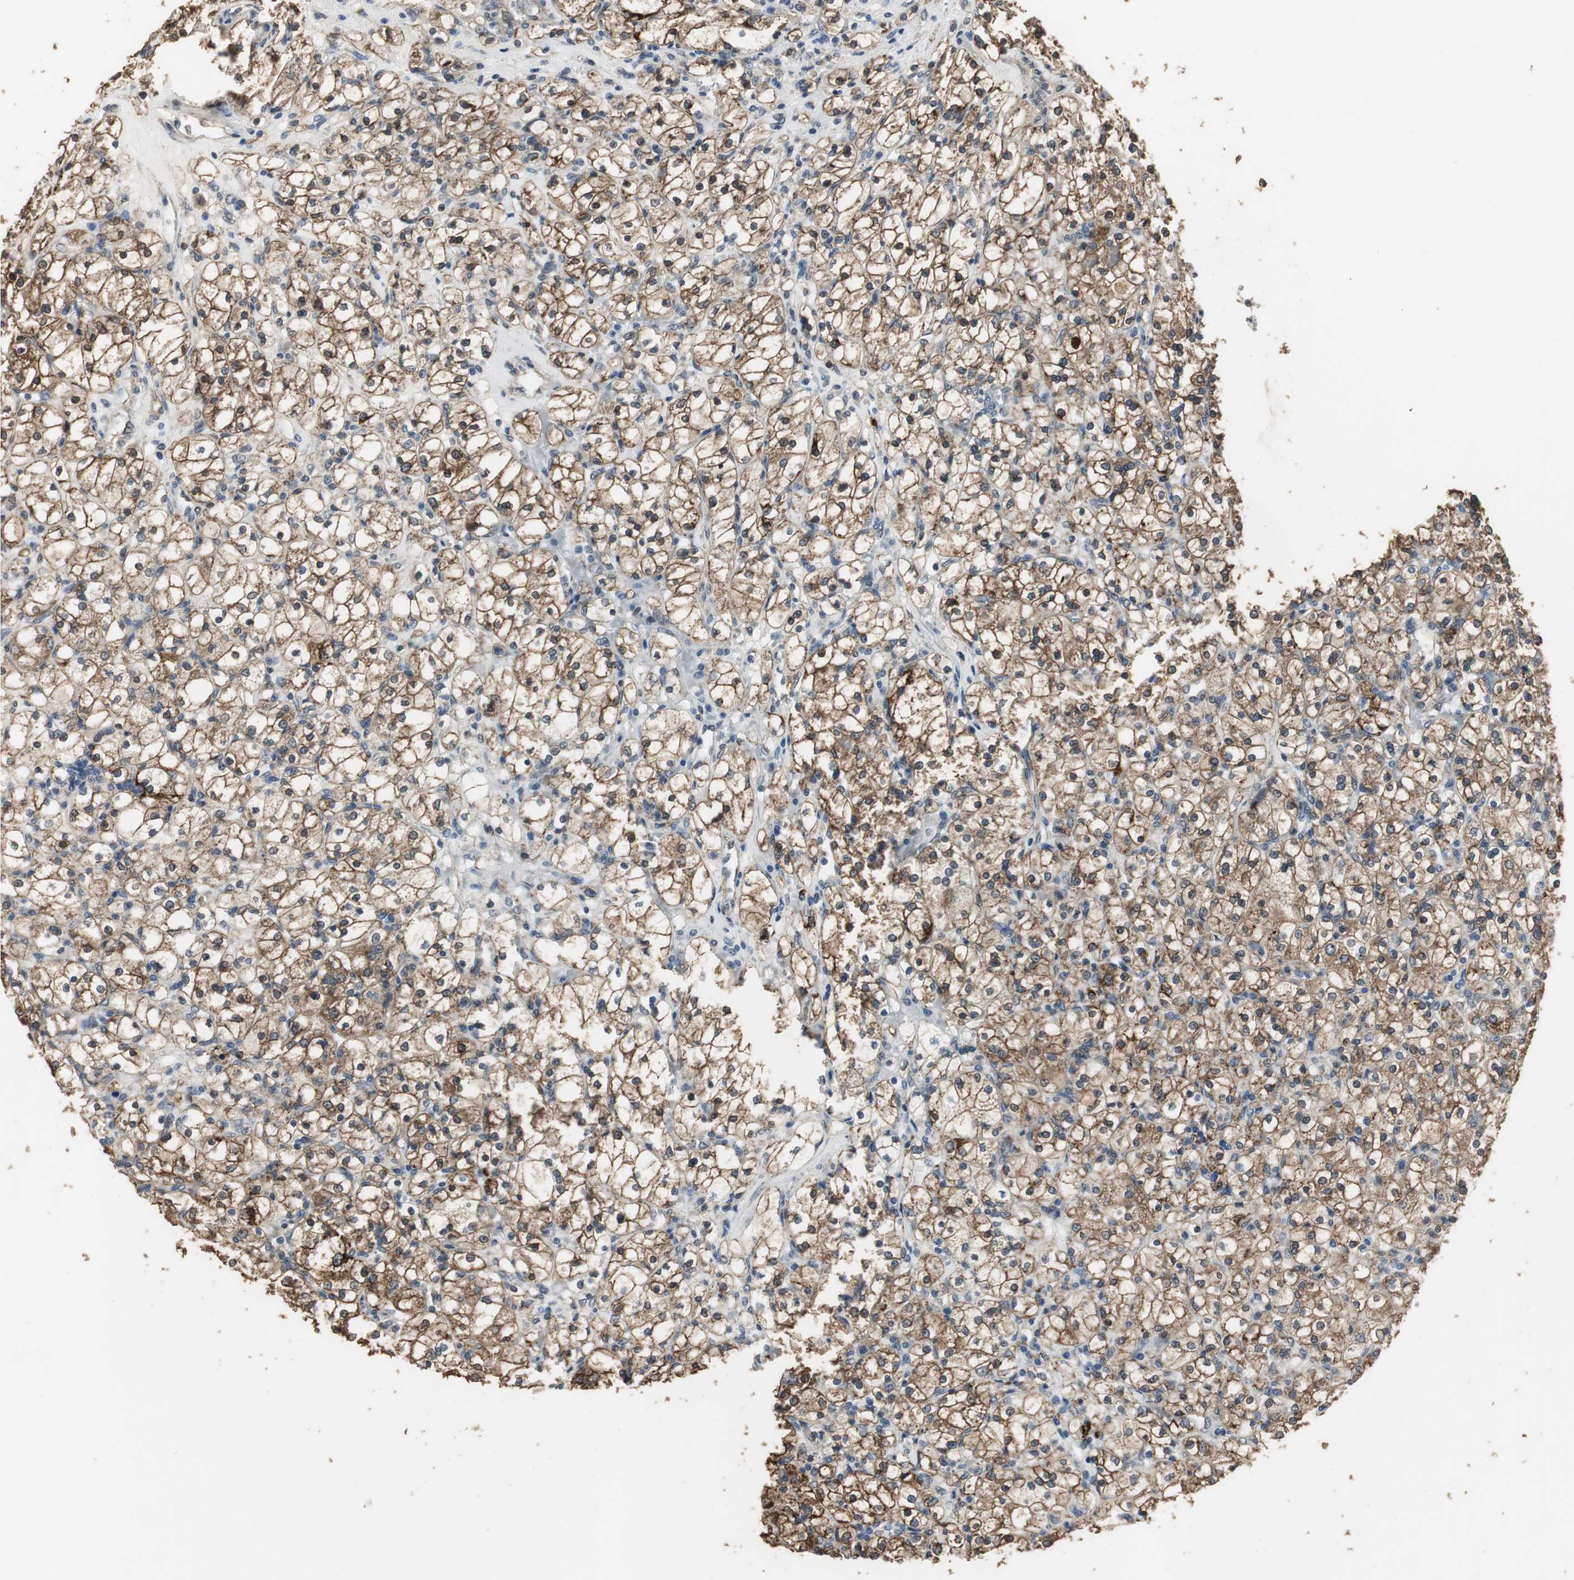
{"staining": {"intensity": "moderate", "quantity": ">75%", "location": "cytoplasmic/membranous"}, "tissue": "renal cancer", "cell_type": "Tumor cells", "image_type": "cancer", "snomed": [{"axis": "morphology", "description": "Adenocarcinoma, NOS"}, {"axis": "topography", "description": "Kidney"}], "caption": "Approximately >75% of tumor cells in human renal cancer (adenocarcinoma) display moderate cytoplasmic/membranous protein expression as visualized by brown immunohistochemical staining.", "gene": "JTB", "patient": {"sex": "female", "age": 83}}